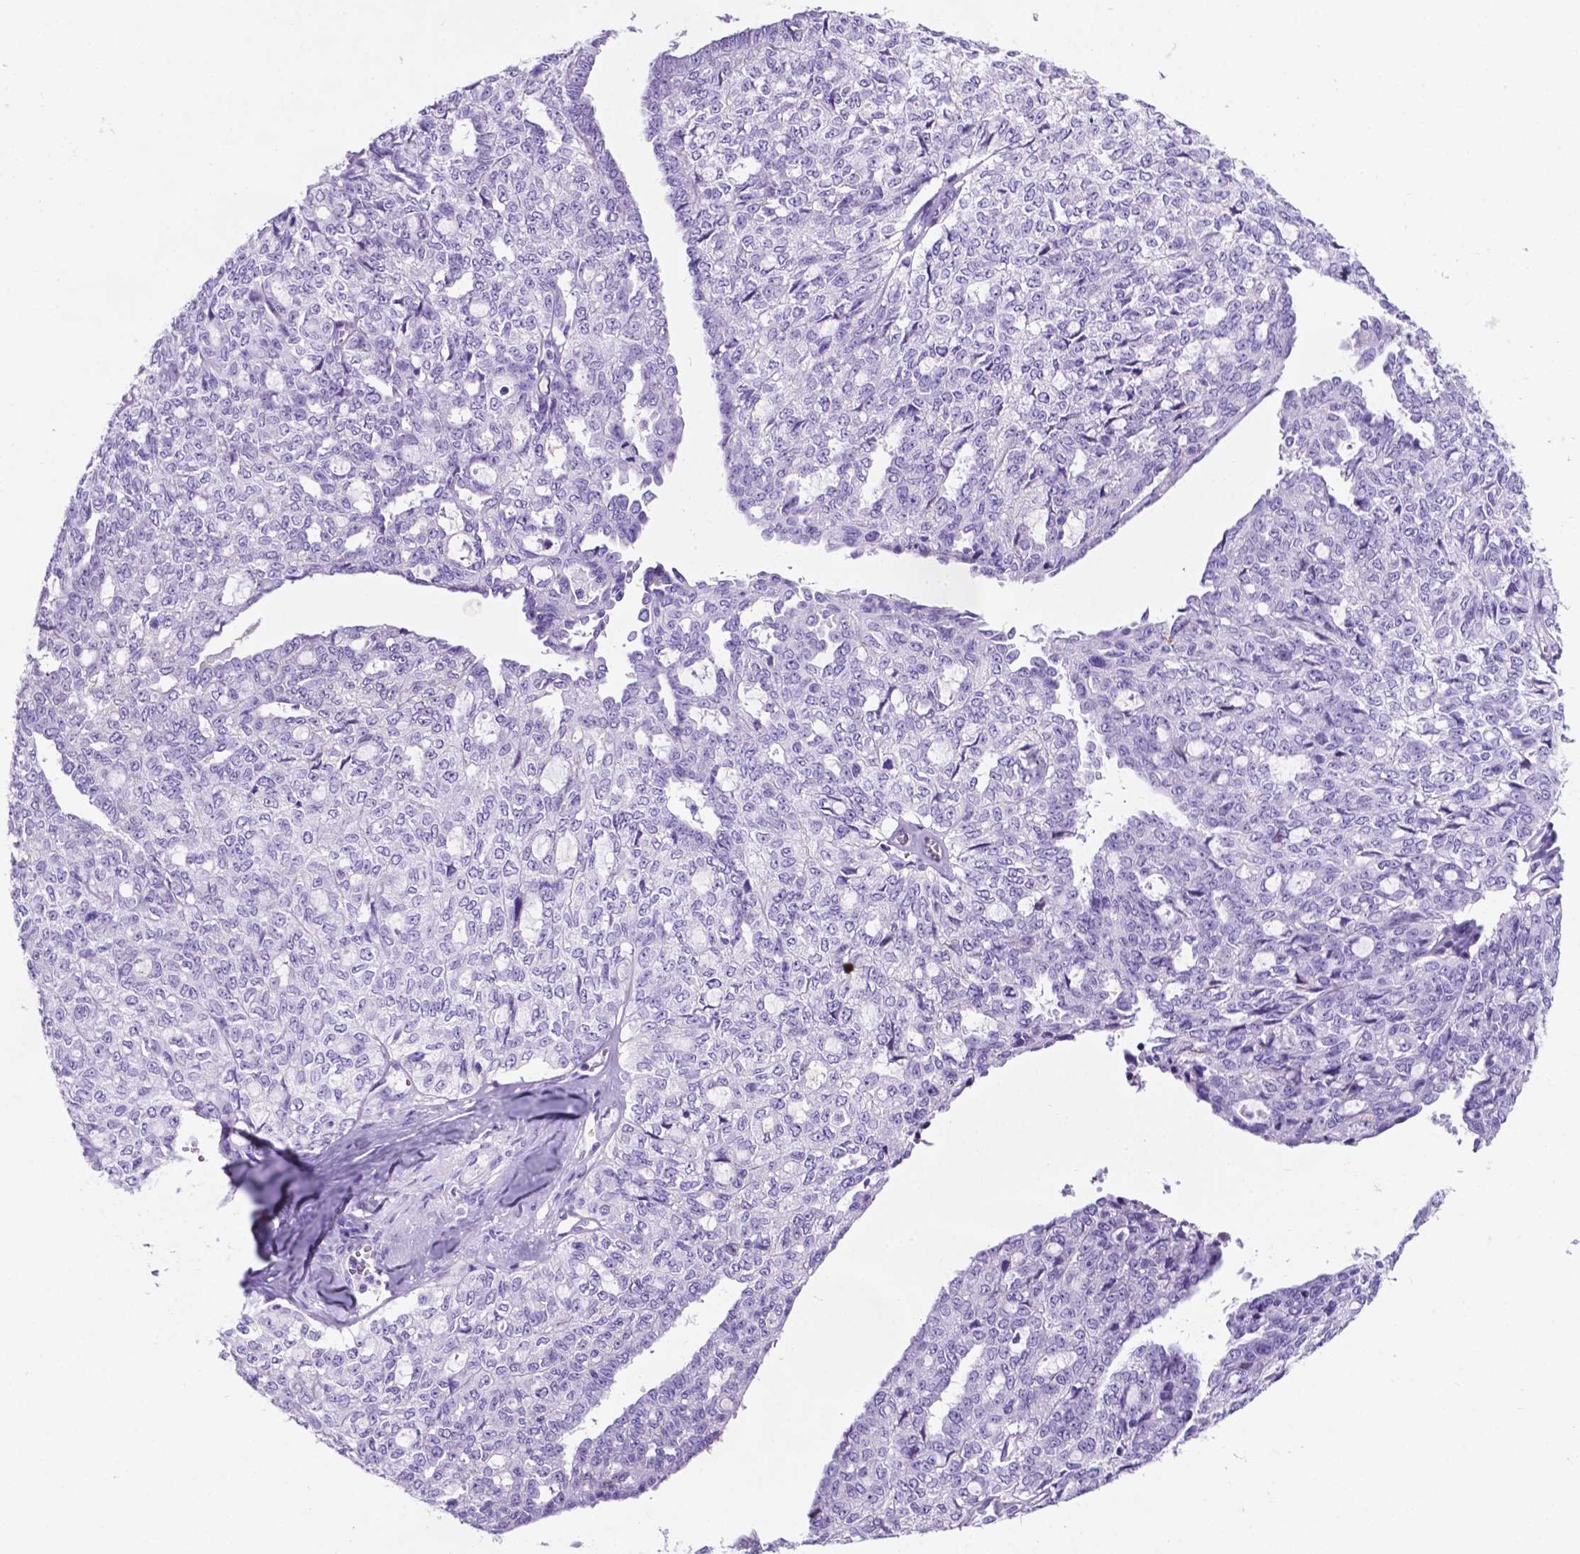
{"staining": {"intensity": "negative", "quantity": "none", "location": "none"}, "tissue": "ovarian cancer", "cell_type": "Tumor cells", "image_type": "cancer", "snomed": [{"axis": "morphology", "description": "Cystadenocarcinoma, serous, NOS"}, {"axis": "topography", "description": "Ovary"}], "caption": "Immunohistochemistry histopathology image of human ovarian serous cystadenocarcinoma stained for a protein (brown), which shows no expression in tumor cells.", "gene": "C17orf107", "patient": {"sex": "female", "age": 71}}